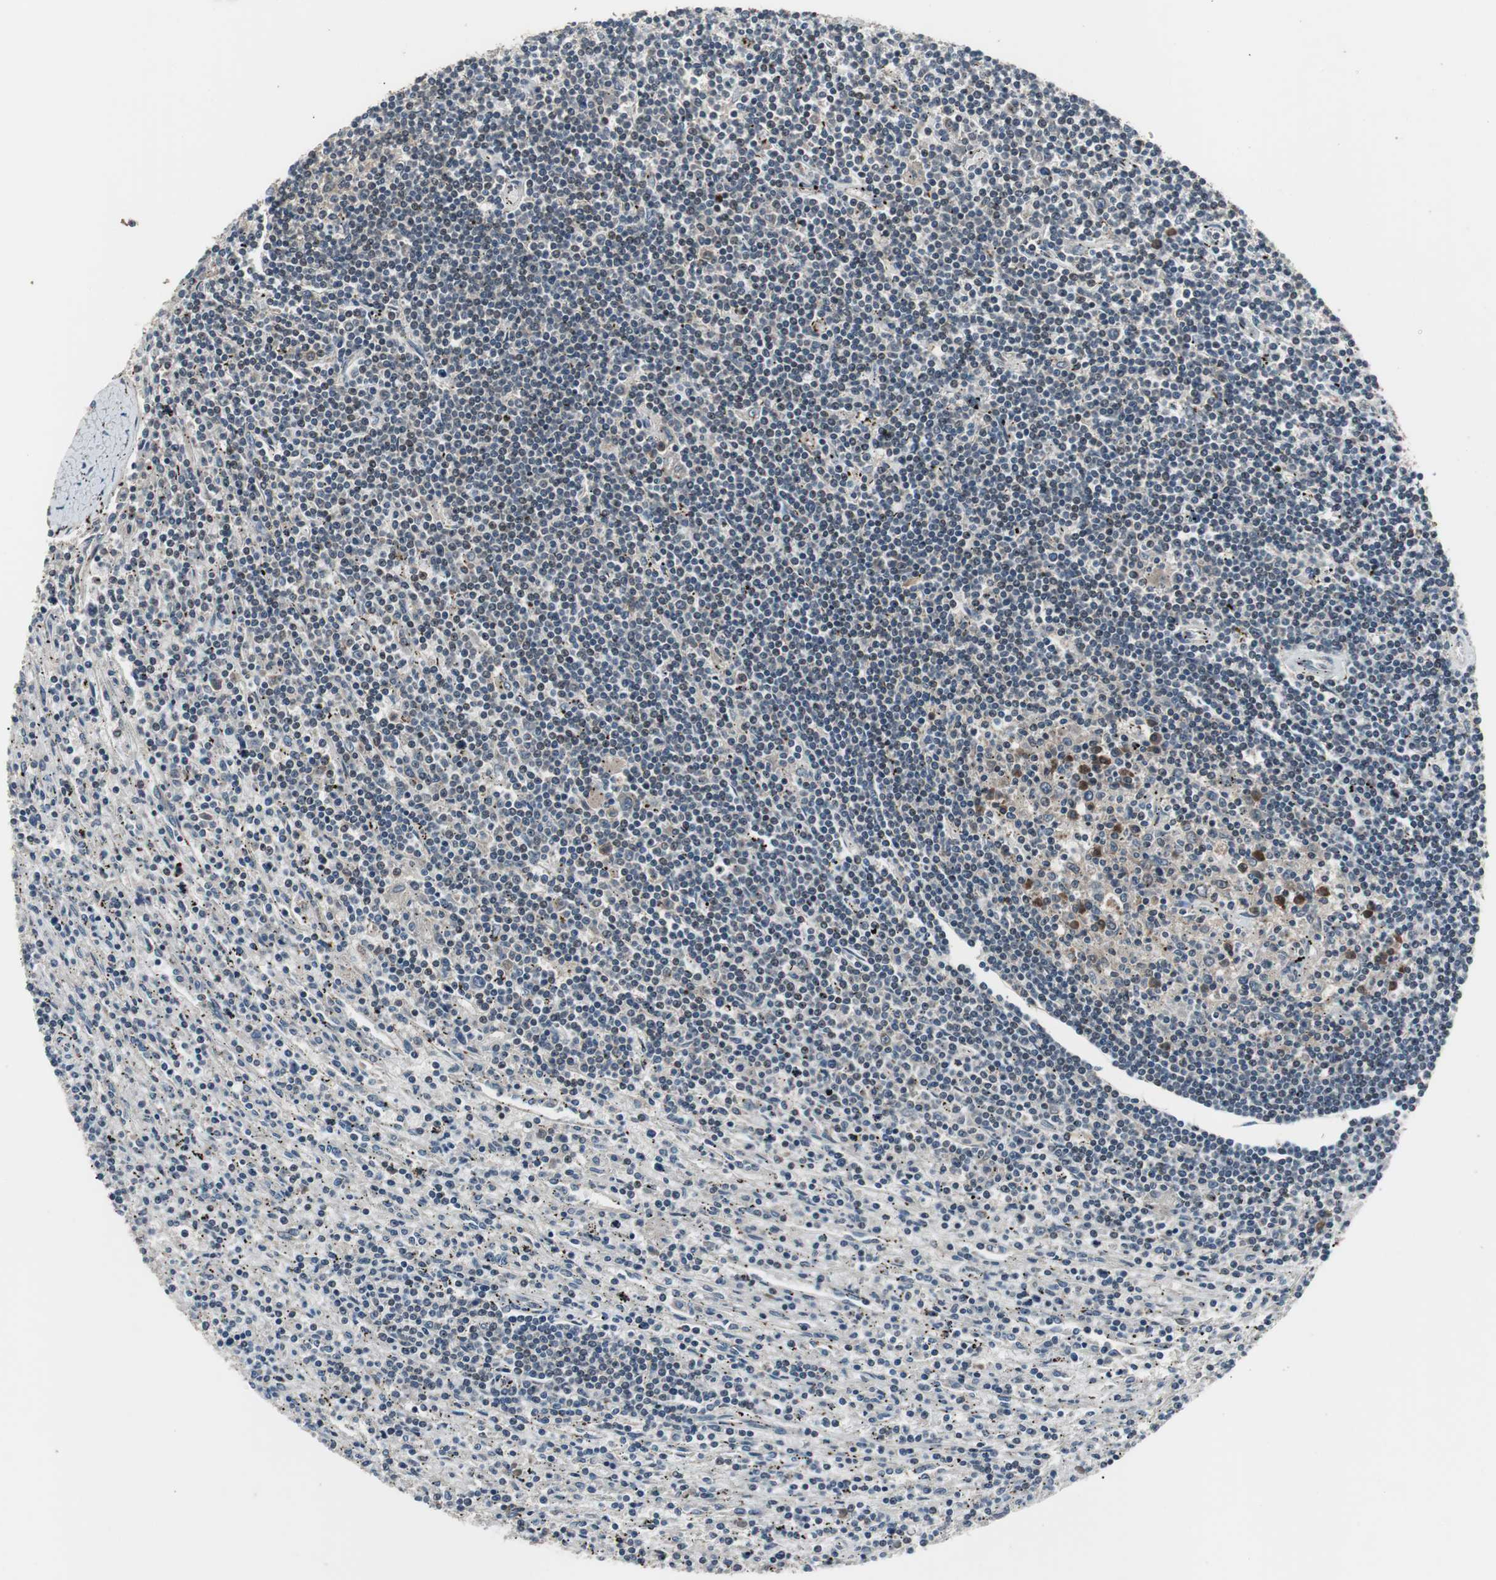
{"staining": {"intensity": "weak", "quantity": "<25%", "location": "cytoplasmic/membranous"}, "tissue": "lymphoma", "cell_type": "Tumor cells", "image_type": "cancer", "snomed": [{"axis": "morphology", "description": "Malignant lymphoma, non-Hodgkin's type, Low grade"}, {"axis": "topography", "description": "Spleen"}], "caption": "Histopathology image shows no significant protein expression in tumor cells of malignant lymphoma, non-Hodgkin's type (low-grade). (Stains: DAB immunohistochemistry with hematoxylin counter stain, Microscopy: brightfield microscopy at high magnification).", "gene": "ZMPSTE24", "patient": {"sex": "male", "age": 76}}